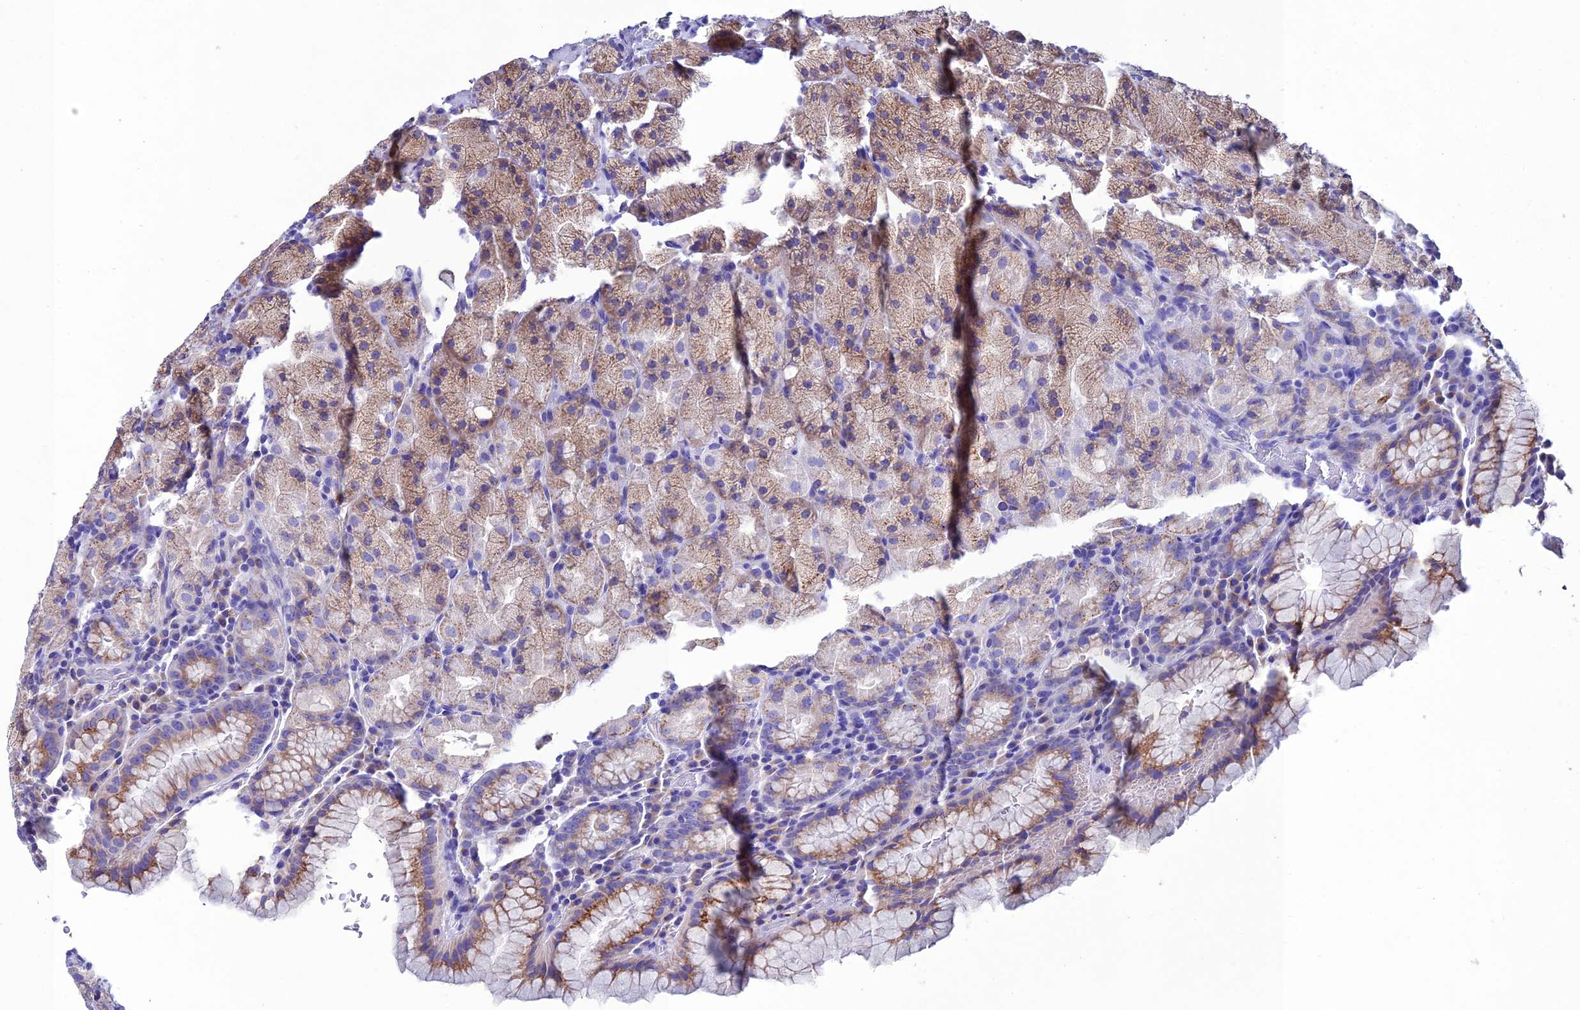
{"staining": {"intensity": "moderate", "quantity": "25%-75%", "location": "cytoplasmic/membranous"}, "tissue": "stomach", "cell_type": "Glandular cells", "image_type": "normal", "snomed": [{"axis": "morphology", "description": "Normal tissue, NOS"}, {"axis": "topography", "description": "Stomach, upper"}, {"axis": "topography", "description": "Stomach, lower"}], "caption": "Immunohistochemistry (IHC) (DAB) staining of unremarkable human stomach shows moderate cytoplasmic/membranous protein positivity in approximately 25%-75% of glandular cells. (IHC, brightfield microscopy, high magnification).", "gene": "OR51Q1", "patient": {"sex": "male", "age": 80}}